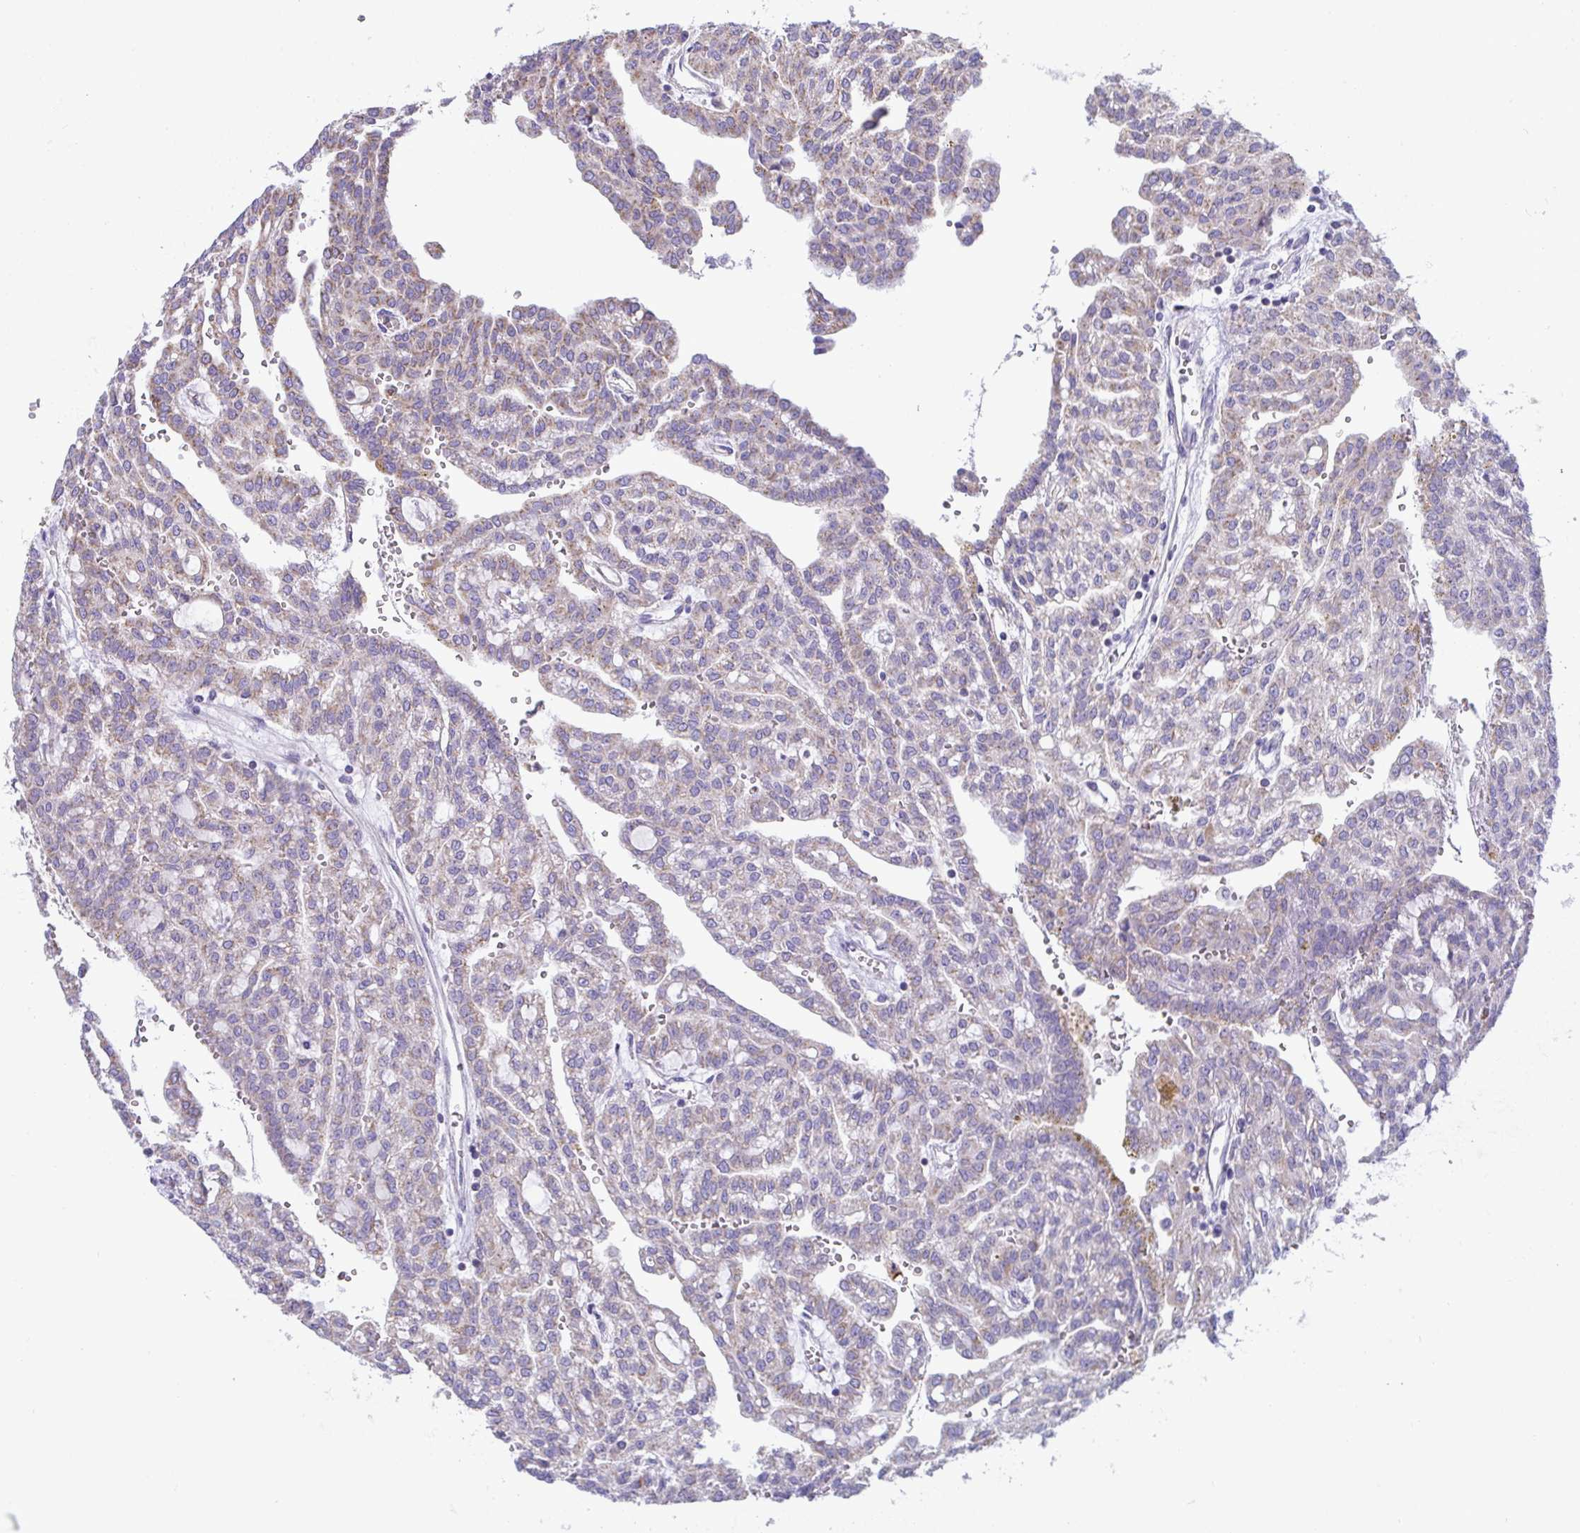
{"staining": {"intensity": "weak", "quantity": "25%-75%", "location": "cytoplasmic/membranous"}, "tissue": "renal cancer", "cell_type": "Tumor cells", "image_type": "cancer", "snomed": [{"axis": "morphology", "description": "Adenocarcinoma, NOS"}, {"axis": "topography", "description": "Kidney"}], "caption": "Immunohistochemistry (IHC) (DAB) staining of human adenocarcinoma (renal) displays weak cytoplasmic/membranous protein expression in about 25%-75% of tumor cells. The protein is stained brown, and the nuclei are stained in blue (DAB (3,3'-diaminobenzidine) IHC with brightfield microscopy, high magnification).", "gene": "PLA2G12B", "patient": {"sex": "male", "age": 63}}